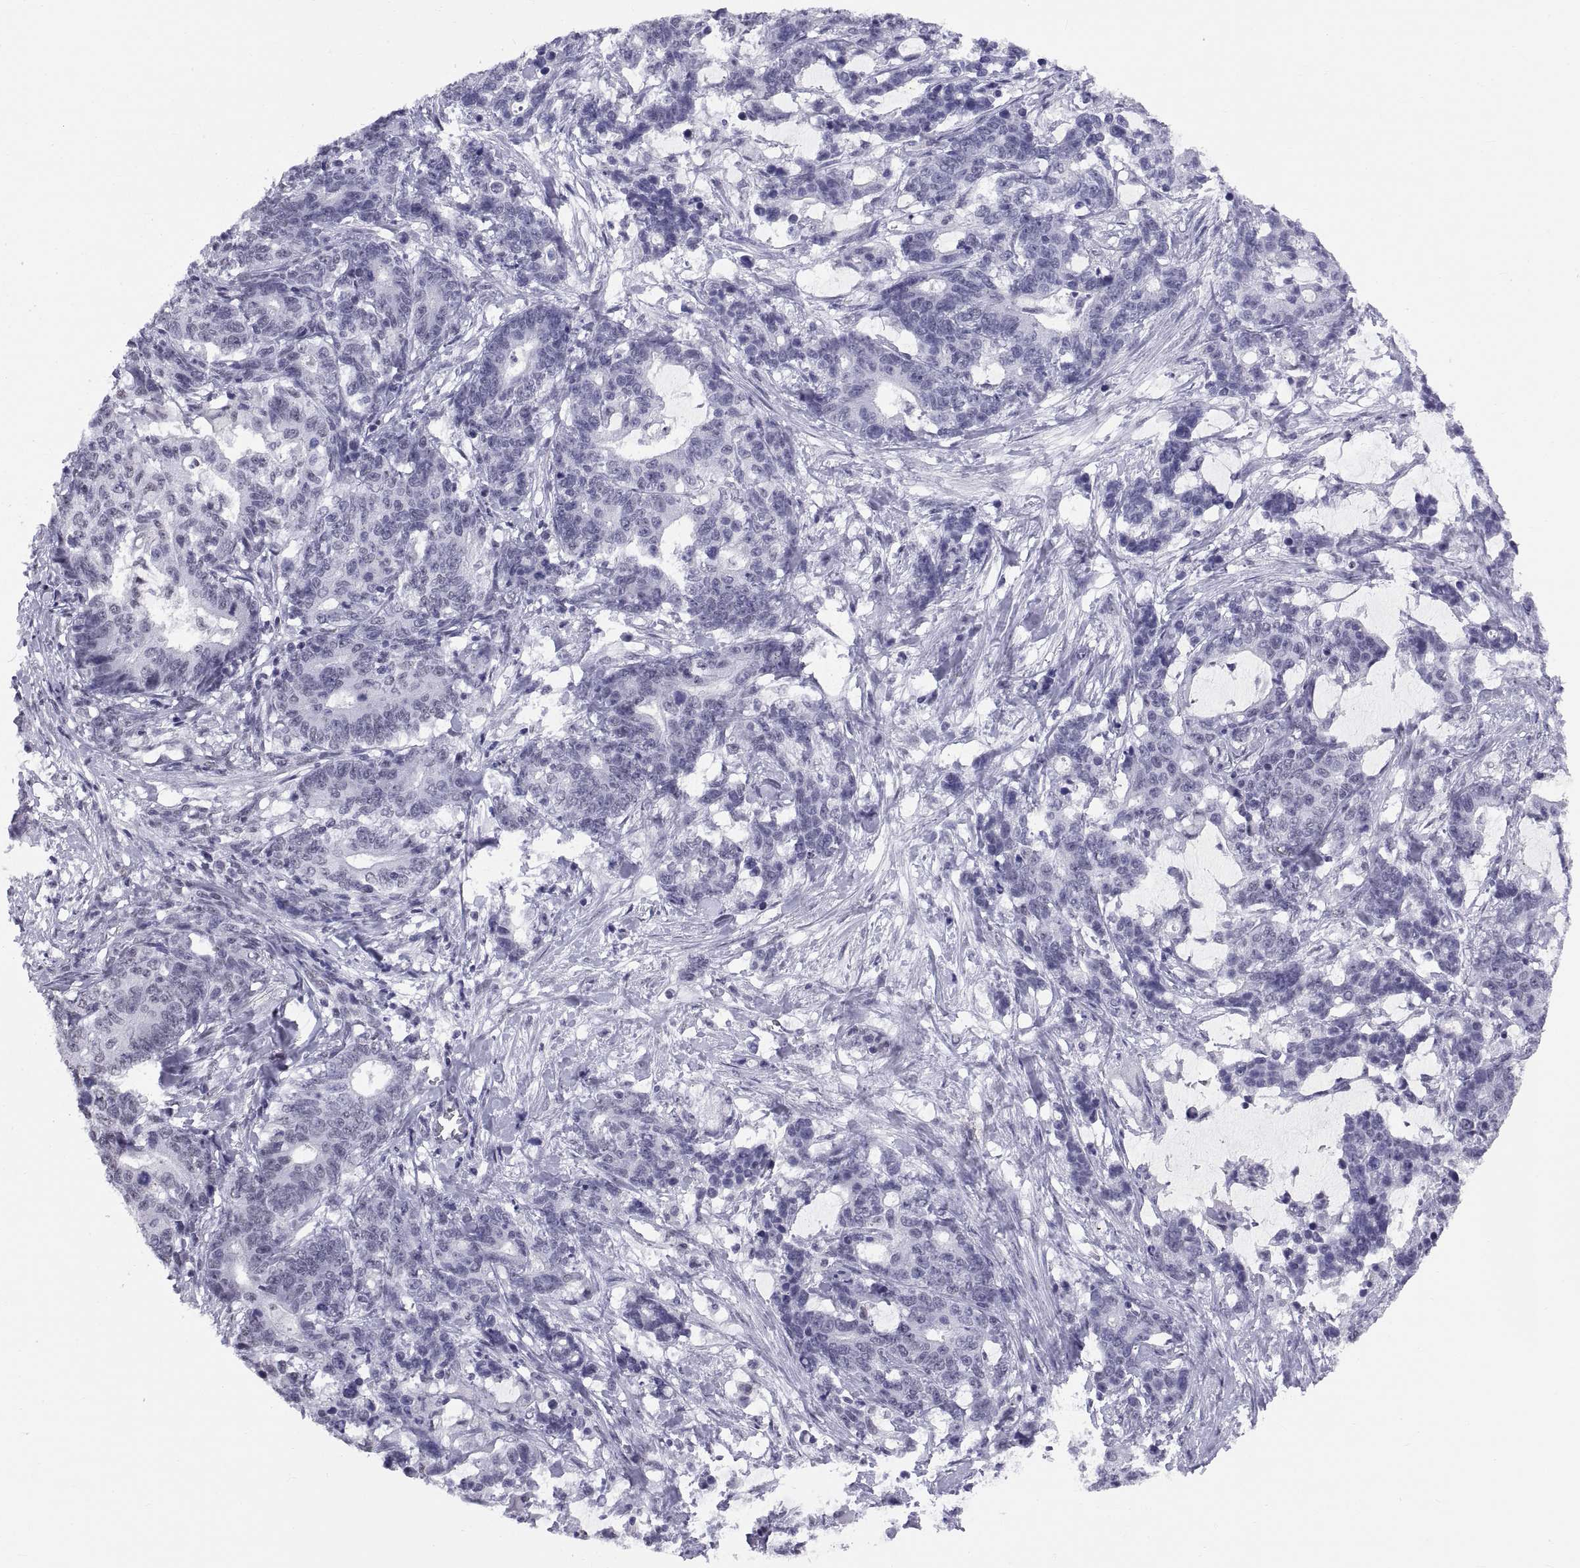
{"staining": {"intensity": "negative", "quantity": "none", "location": "none"}, "tissue": "stomach cancer", "cell_type": "Tumor cells", "image_type": "cancer", "snomed": [{"axis": "morphology", "description": "Normal tissue, NOS"}, {"axis": "morphology", "description": "Adenocarcinoma, NOS"}, {"axis": "topography", "description": "Stomach"}], "caption": "IHC micrograph of human stomach adenocarcinoma stained for a protein (brown), which exhibits no positivity in tumor cells.", "gene": "NEUROD6", "patient": {"sex": "female", "age": 64}}